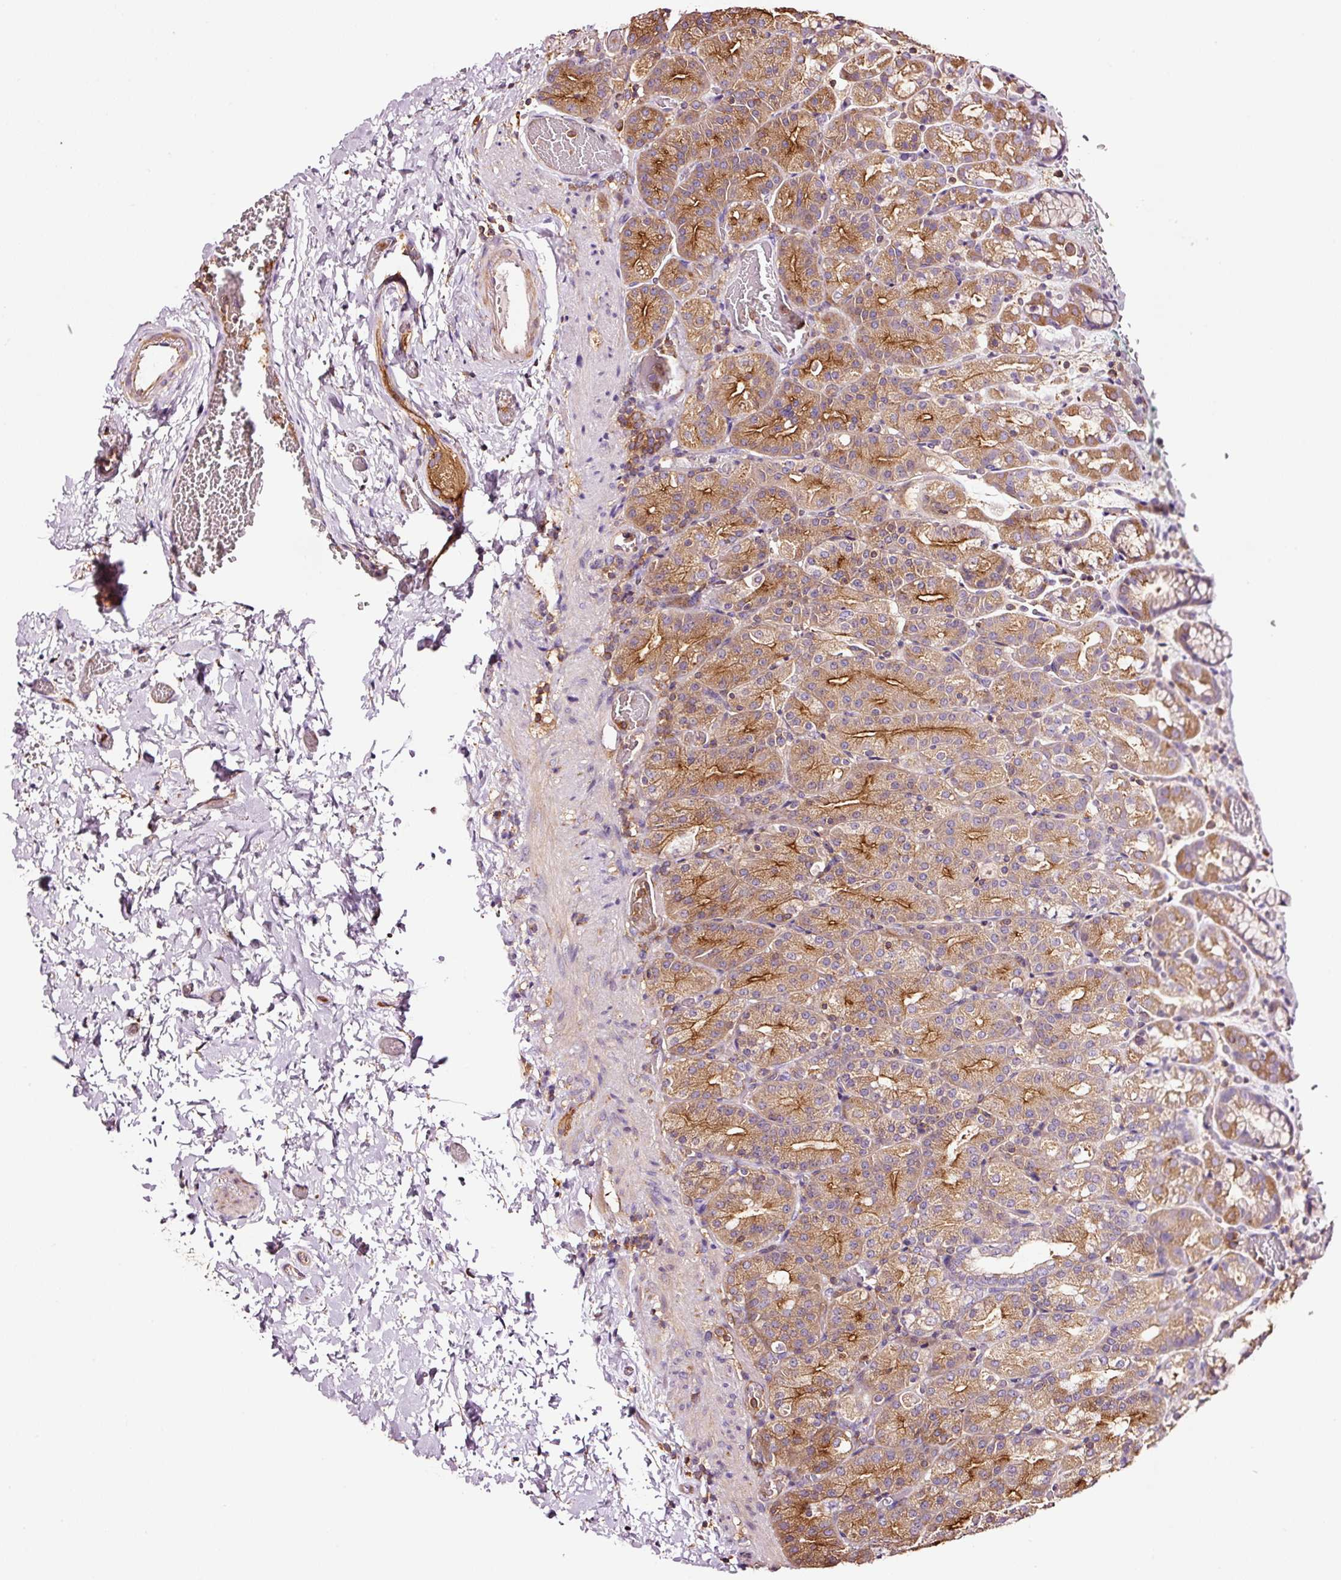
{"staining": {"intensity": "moderate", "quantity": "25%-75%", "location": "cytoplasmic/membranous"}, "tissue": "stomach", "cell_type": "Glandular cells", "image_type": "normal", "snomed": [{"axis": "morphology", "description": "Normal tissue, NOS"}, {"axis": "topography", "description": "Stomach, upper"}], "caption": "Stomach was stained to show a protein in brown. There is medium levels of moderate cytoplasmic/membranous staining in approximately 25%-75% of glandular cells. (brown staining indicates protein expression, while blue staining denotes nuclei).", "gene": "METAP1", "patient": {"sex": "female", "age": 81}}